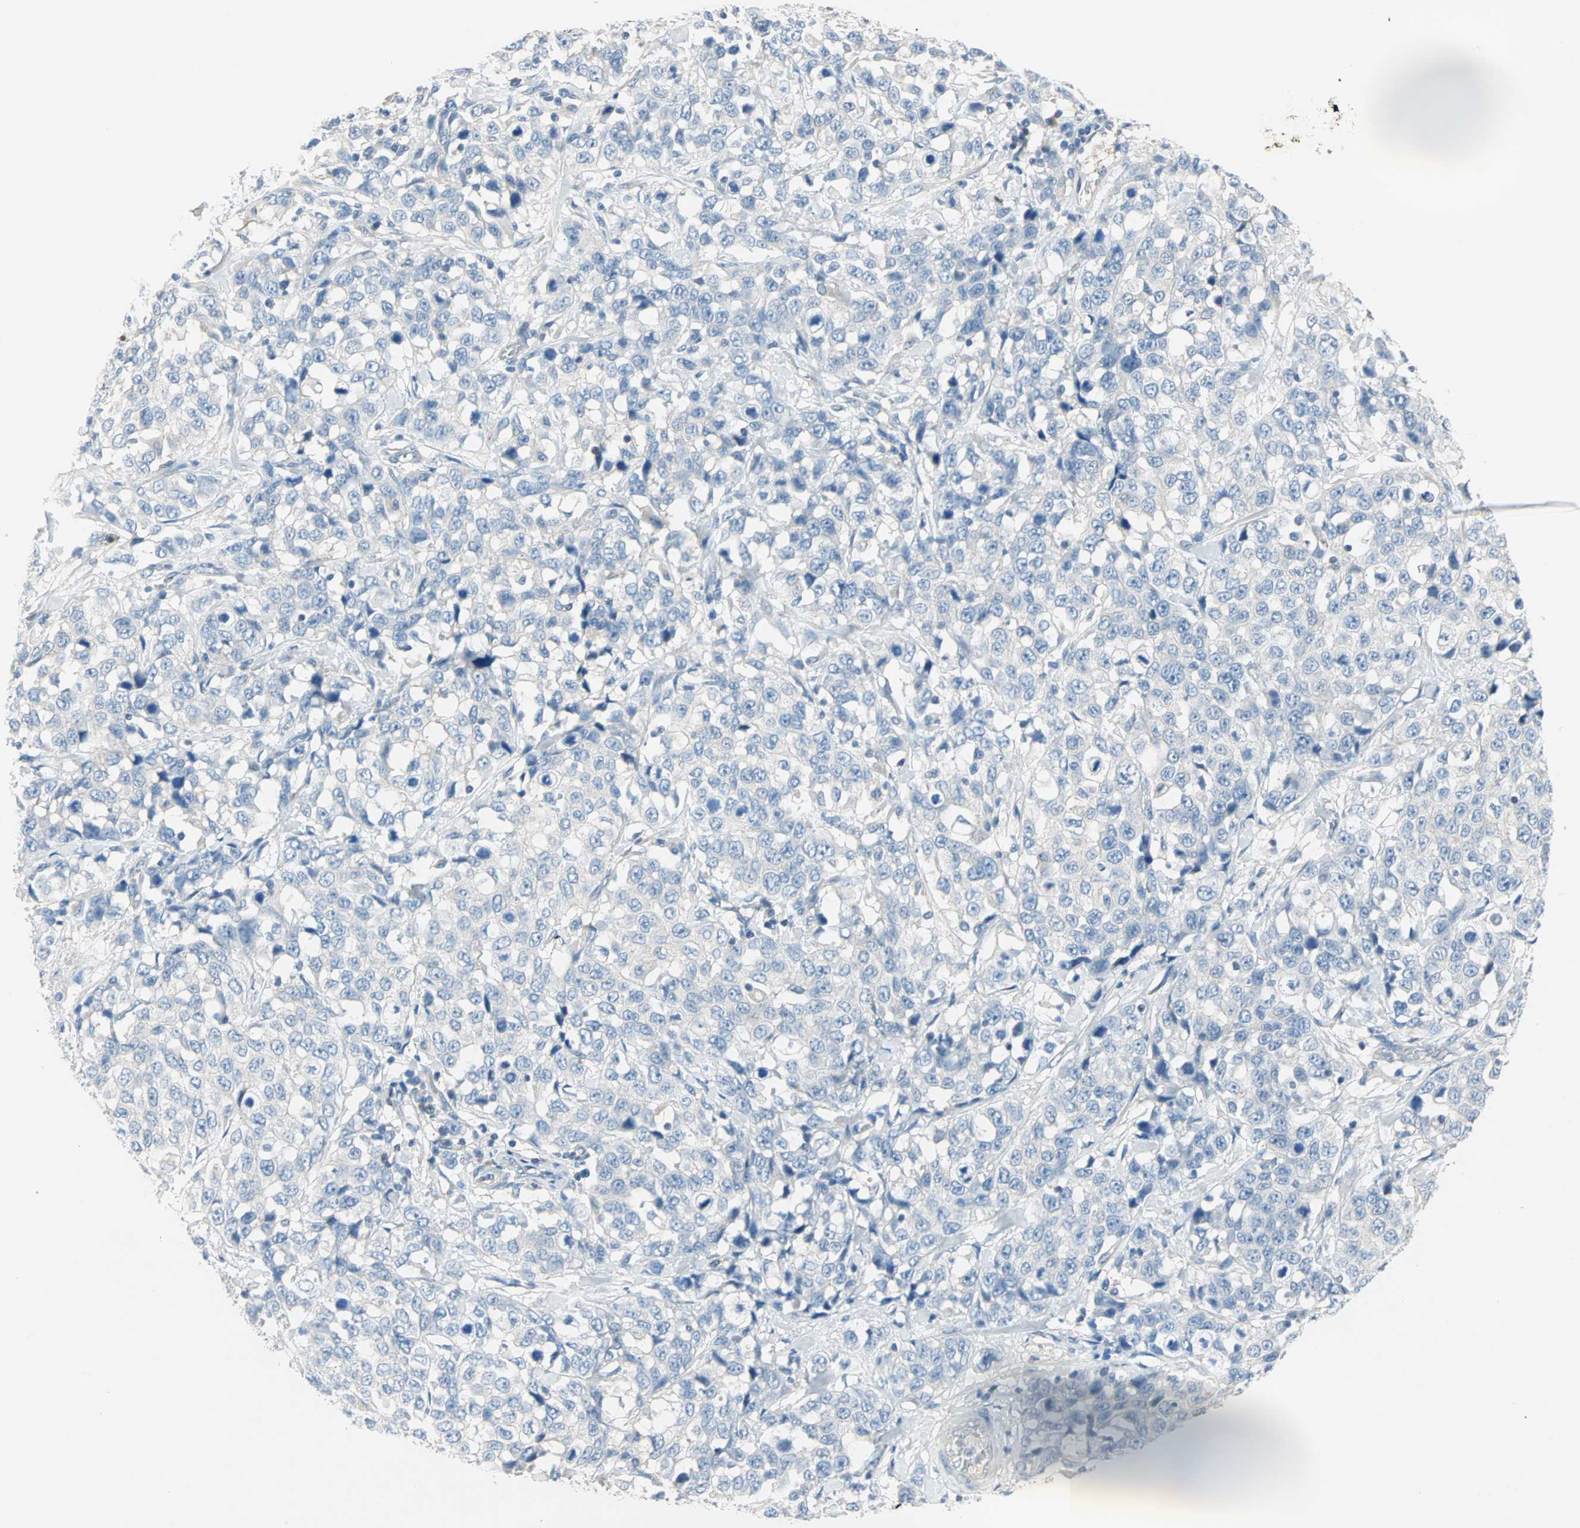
{"staining": {"intensity": "negative", "quantity": "none", "location": "none"}, "tissue": "stomach cancer", "cell_type": "Tumor cells", "image_type": "cancer", "snomed": [{"axis": "morphology", "description": "Normal tissue, NOS"}, {"axis": "morphology", "description": "Adenocarcinoma, NOS"}, {"axis": "topography", "description": "Stomach"}], "caption": "Human stomach cancer (adenocarcinoma) stained for a protein using immunohistochemistry displays no staining in tumor cells.", "gene": "MPI", "patient": {"sex": "male", "age": 48}}